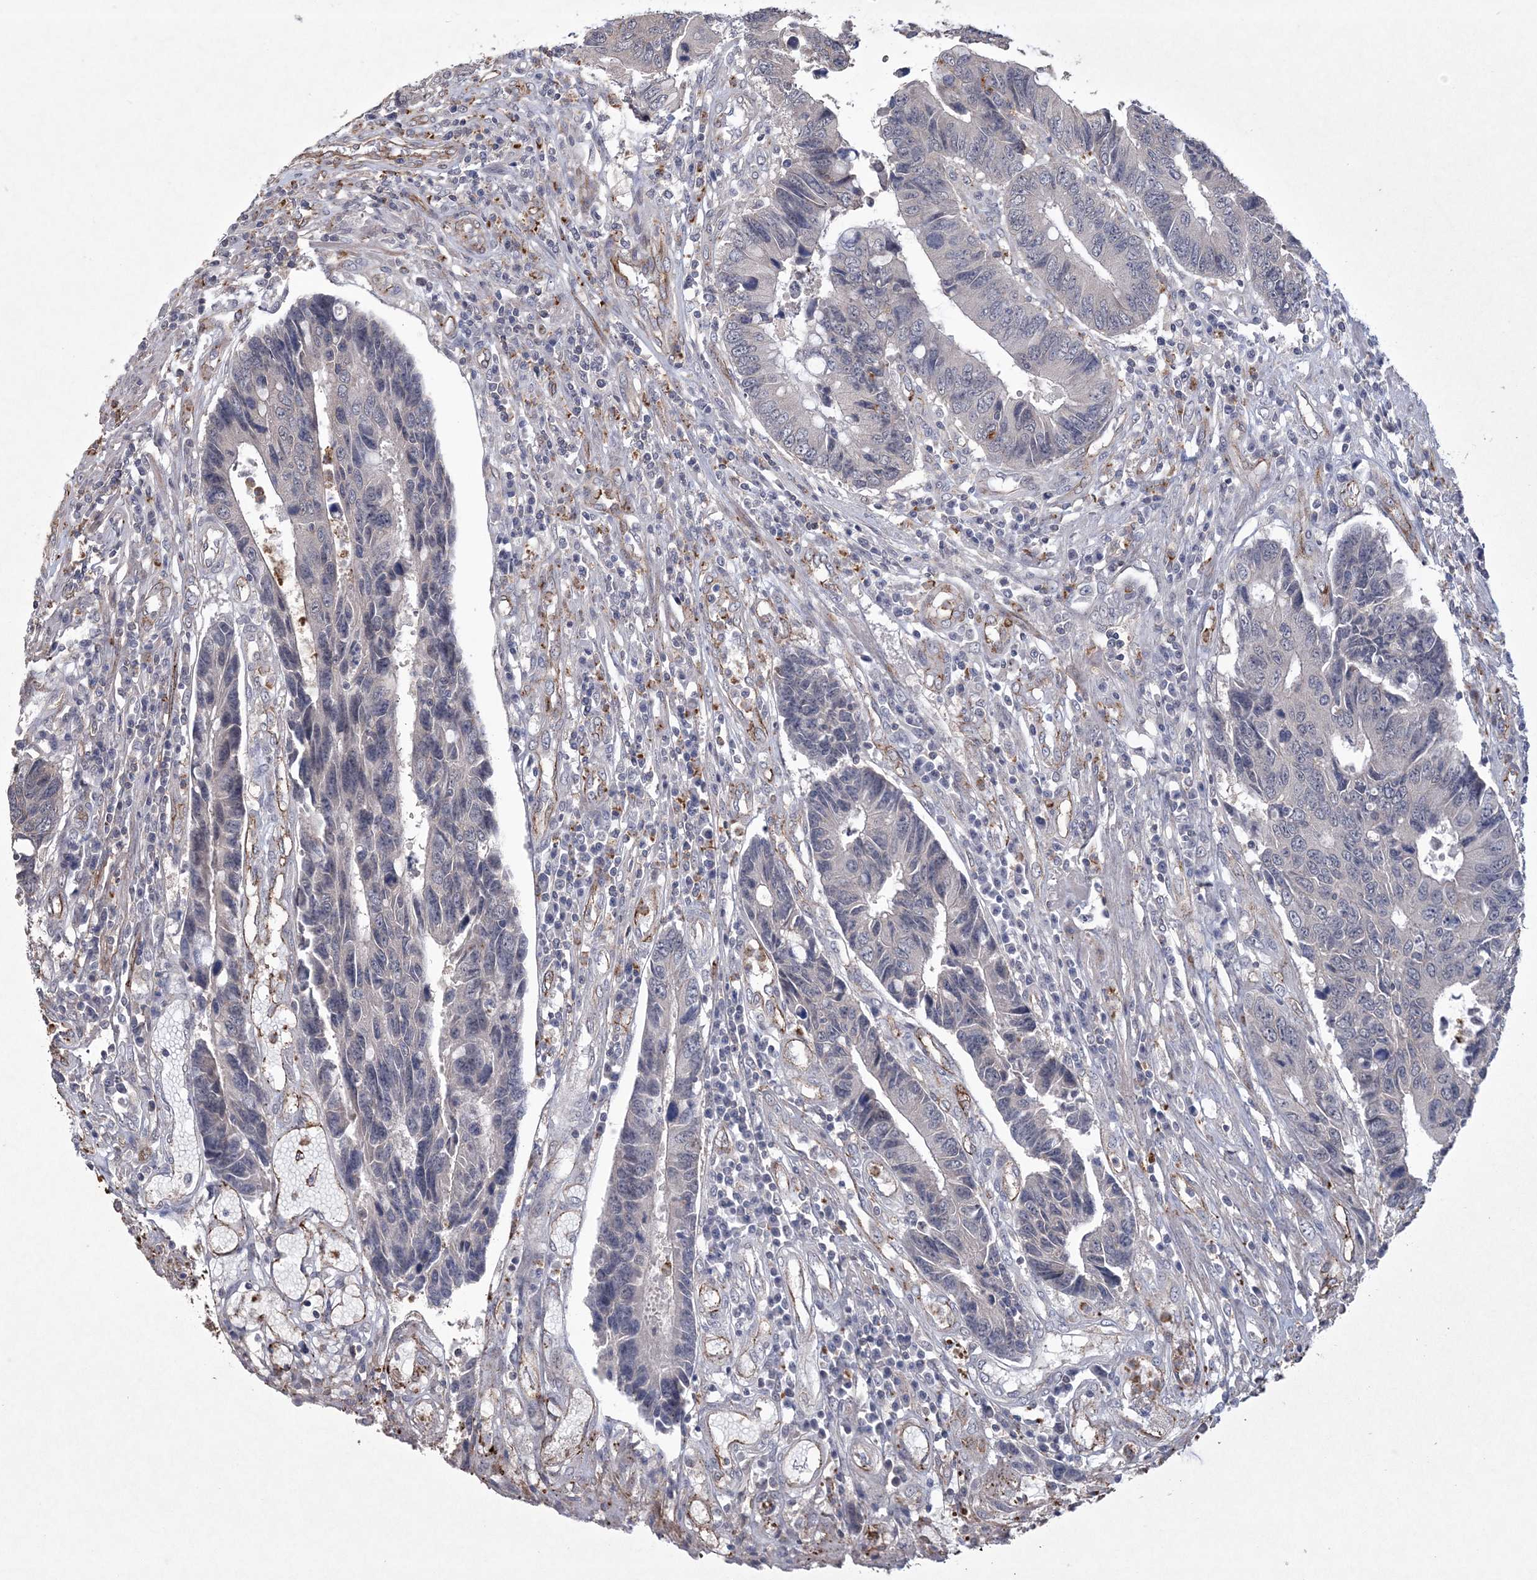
{"staining": {"intensity": "negative", "quantity": "none", "location": "none"}, "tissue": "colorectal cancer", "cell_type": "Tumor cells", "image_type": "cancer", "snomed": [{"axis": "morphology", "description": "Adenocarcinoma, NOS"}, {"axis": "topography", "description": "Rectum"}], "caption": "IHC image of adenocarcinoma (colorectal) stained for a protein (brown), which demonstrates no positivity in tumor cells. (DAB (3,3'-diaminobenzidine) immunohistochemistry with hematoxylin counter stain).", "gene": "DPCD", "patient": {"sex": "male", "age": 84}}